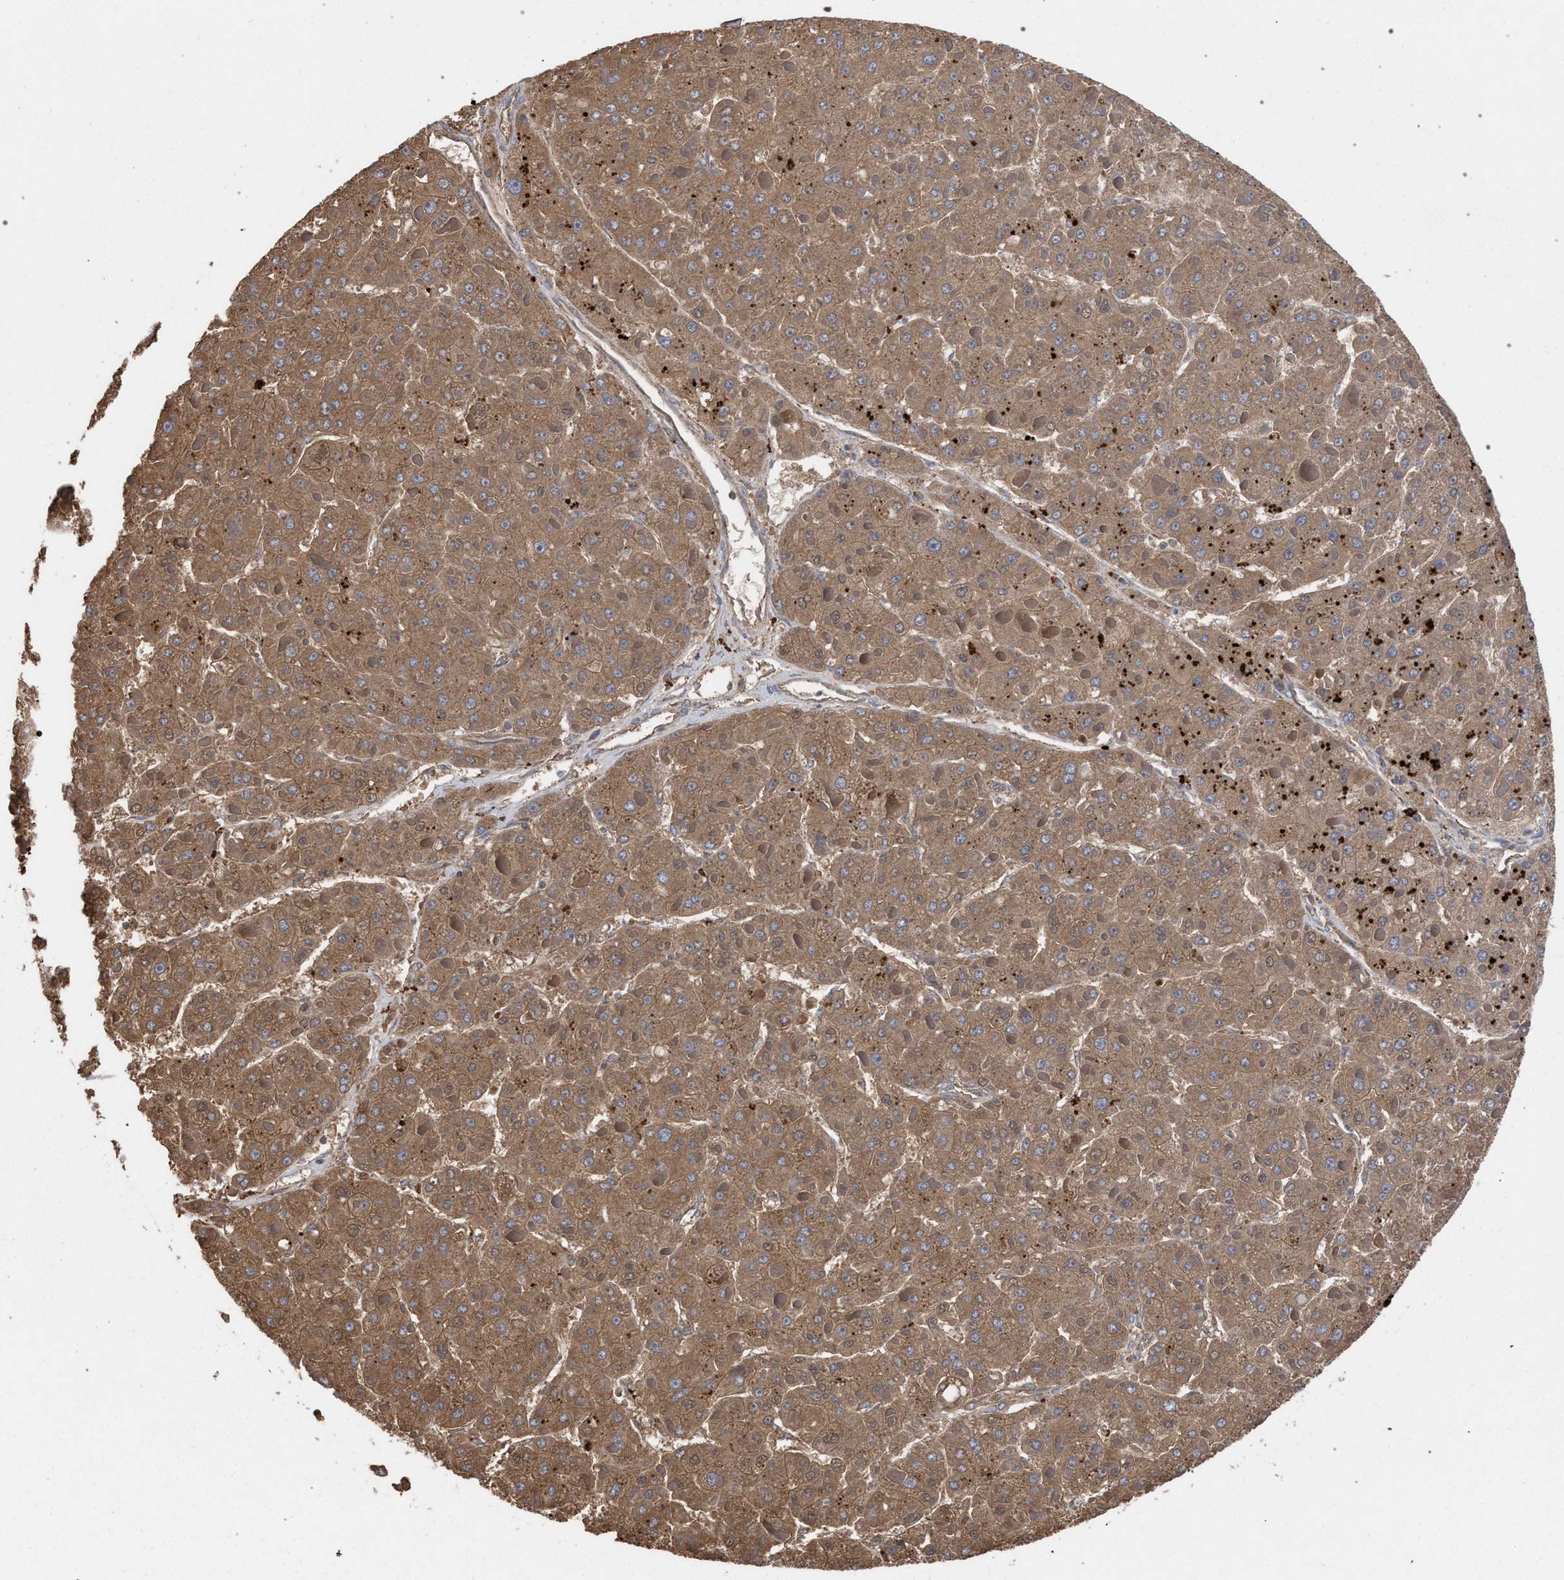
{"staining": {"intensity": "moderate", "quantity": ">75%", "location": "cytoplasmic/membranous"}, "tissue": "liver cancer", "cell_type": "Tumor cells", "image_type": "cancer", "snomed": [{"axis": "morphology", "description": "Carcinoma, Hepatocellular, NOS"}, {"axis": "topography", "description": "Liver"}], "caption": "Brown immunohistochemical staining in liver cancer reveals moderate cytoplasmic/membranous expression in about >75% of tumor cells.", "gene": "BCL2L12", "patient": {"sex": "female", "age": 73}}